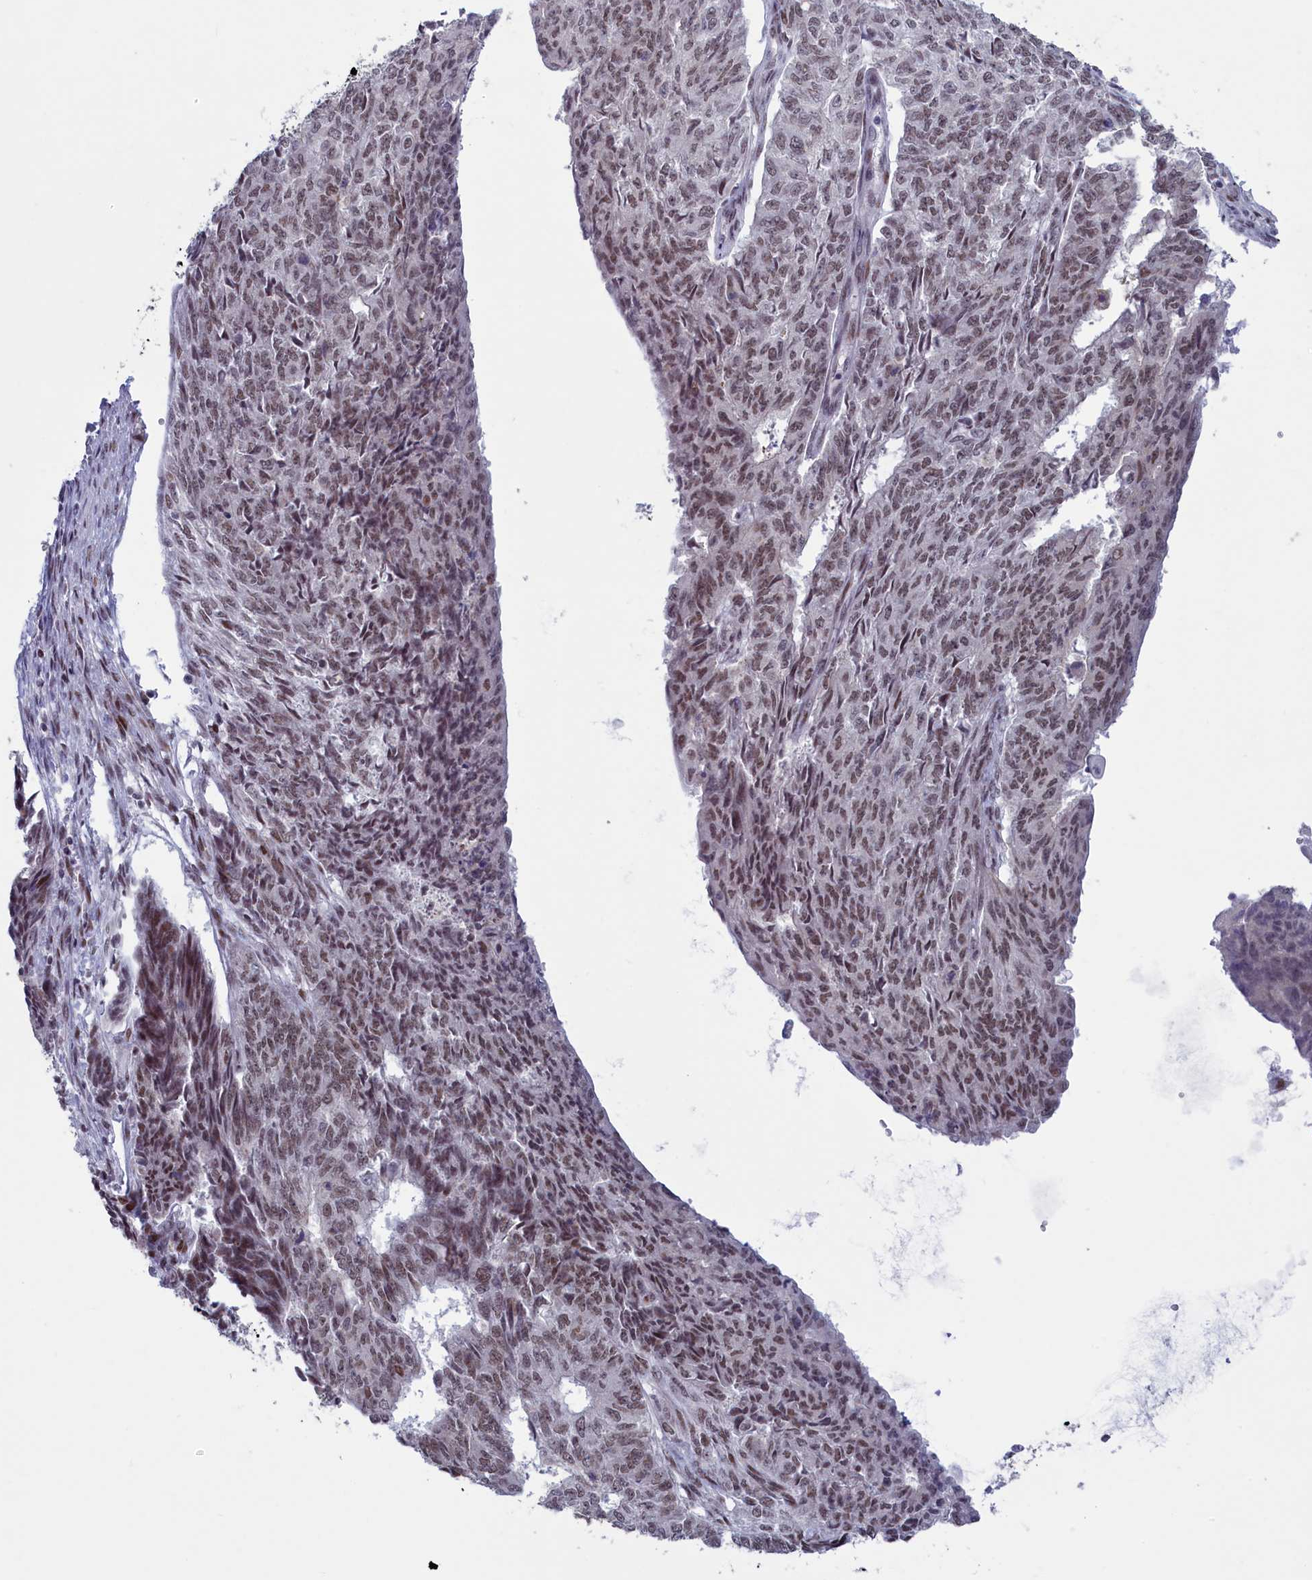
{"staining": {"intensity": "weak", "quantity": "25%-75%", "location": "nuclear"}, "tissue": "endometrial cancer", "cell_type": "Tumor cells", "image_type": "cancer", "snomed": [{"axis": "morphology", "description": "Adenocarcinoma, NOS"}, {"axis": "topography", "description": "Endometrium"}], "caption": "Adenocarcinoma (endometrial) stained with immunohistochemistry shows weak nuclear staining in about 25%-75% of tumor cells.", "gene": "ATF7IP2", "patient": {"sex": "female", "age": 32}}